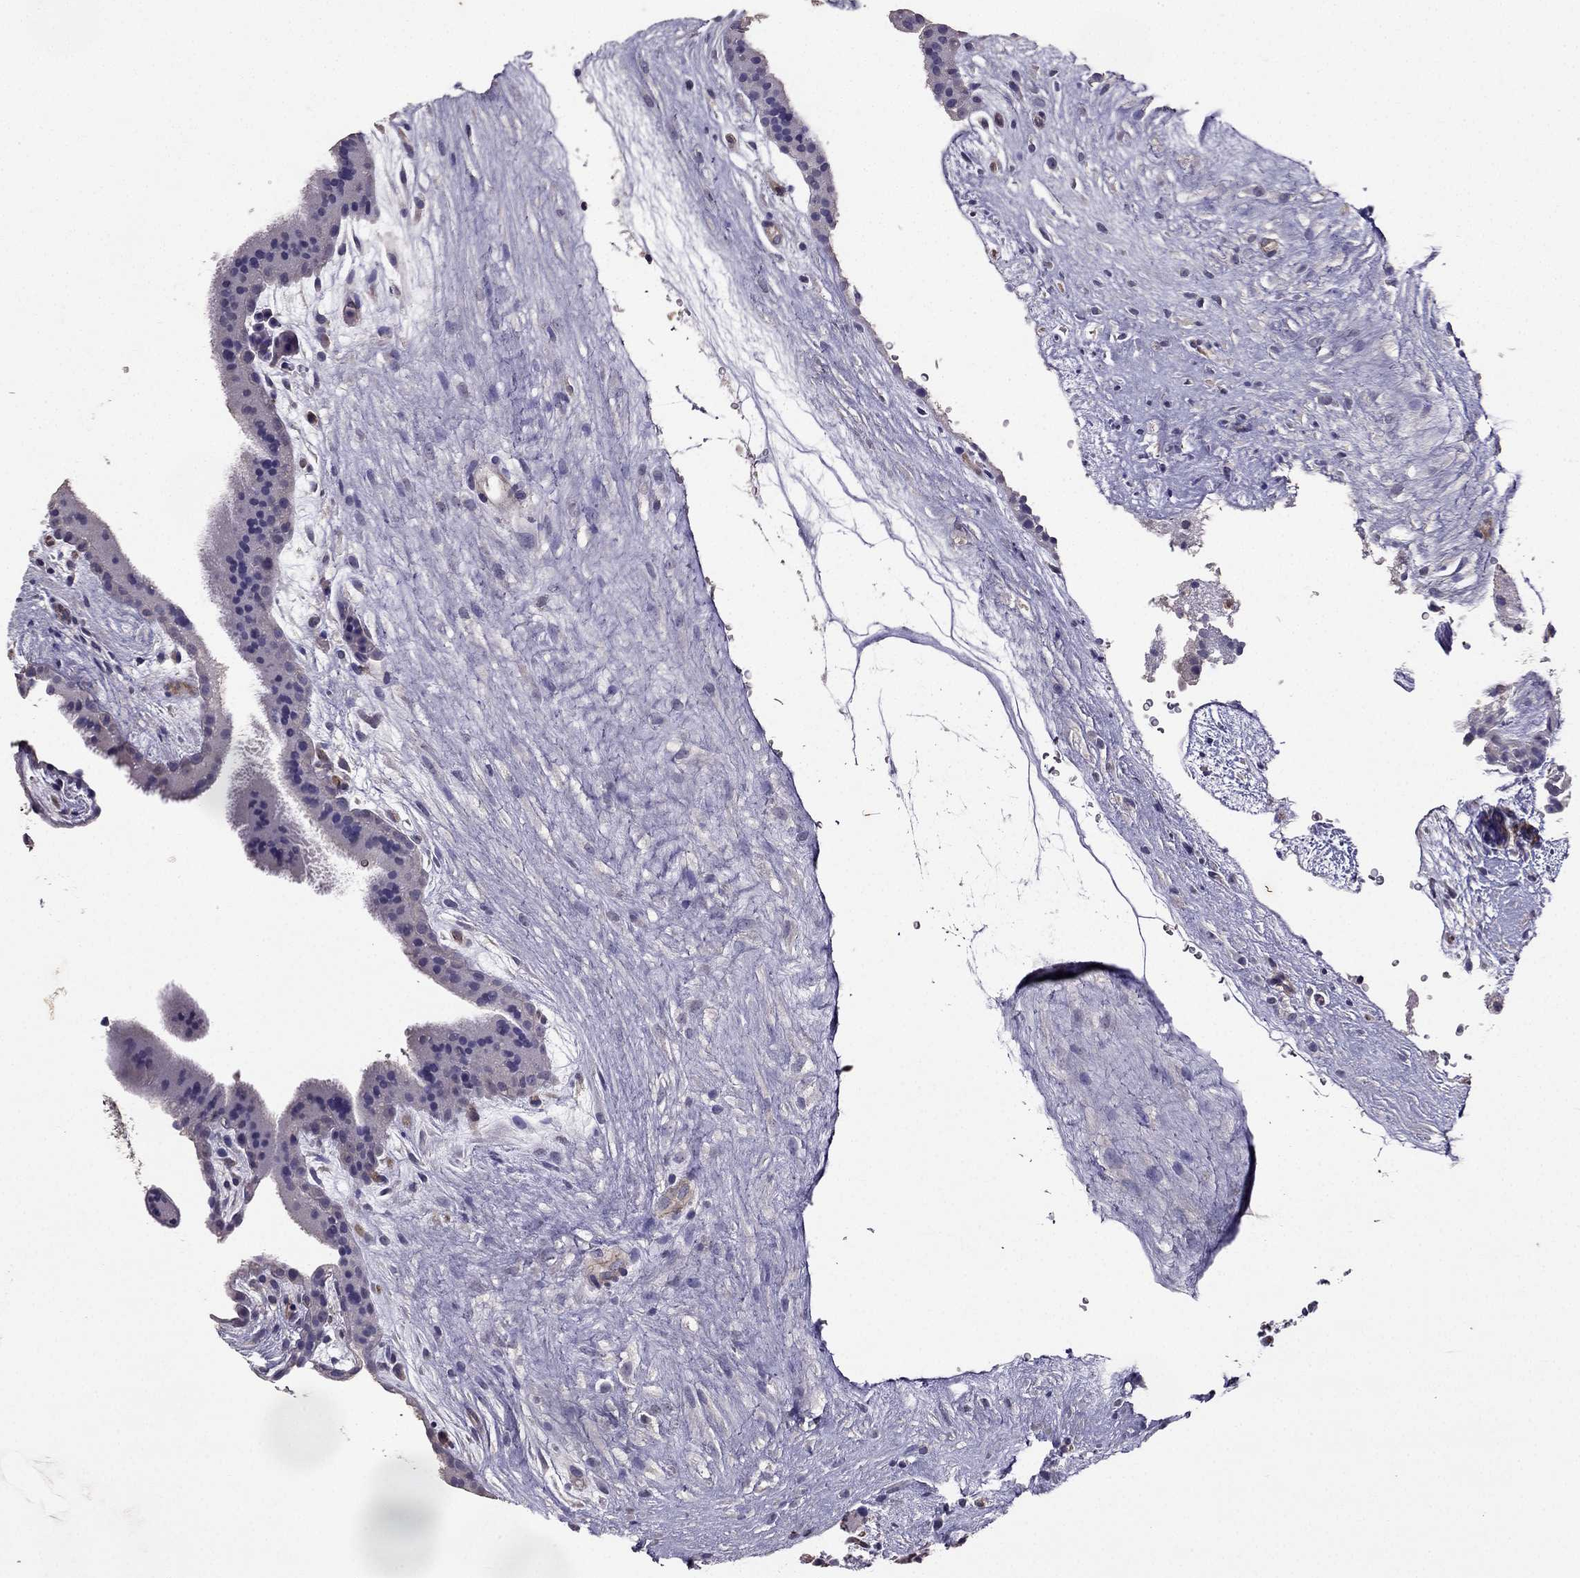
{"staining": {"intensity": "negative", "quantity": "none", "location": "none"}, "tissue": "placenta", "cell_type": "Decidual cells", "image_type": "normal", "snomed": [{"axis": "morphology", "description": "Normal tissue, NOS"}, {"axis": "topography", "description": "Placenta"}], "caption": "The photomicrograph demonstrates no significant positivity in decidual cells of placenta. The staining was performed using DAB (3,3'-diaminobenzidine) to visualize the protein expression in brown, while the nuclei were stained in blue with hematoxylin (Magnification: 20x).", "gene": "RFLNB", "patient": {"sex": "female", "age": 19}}